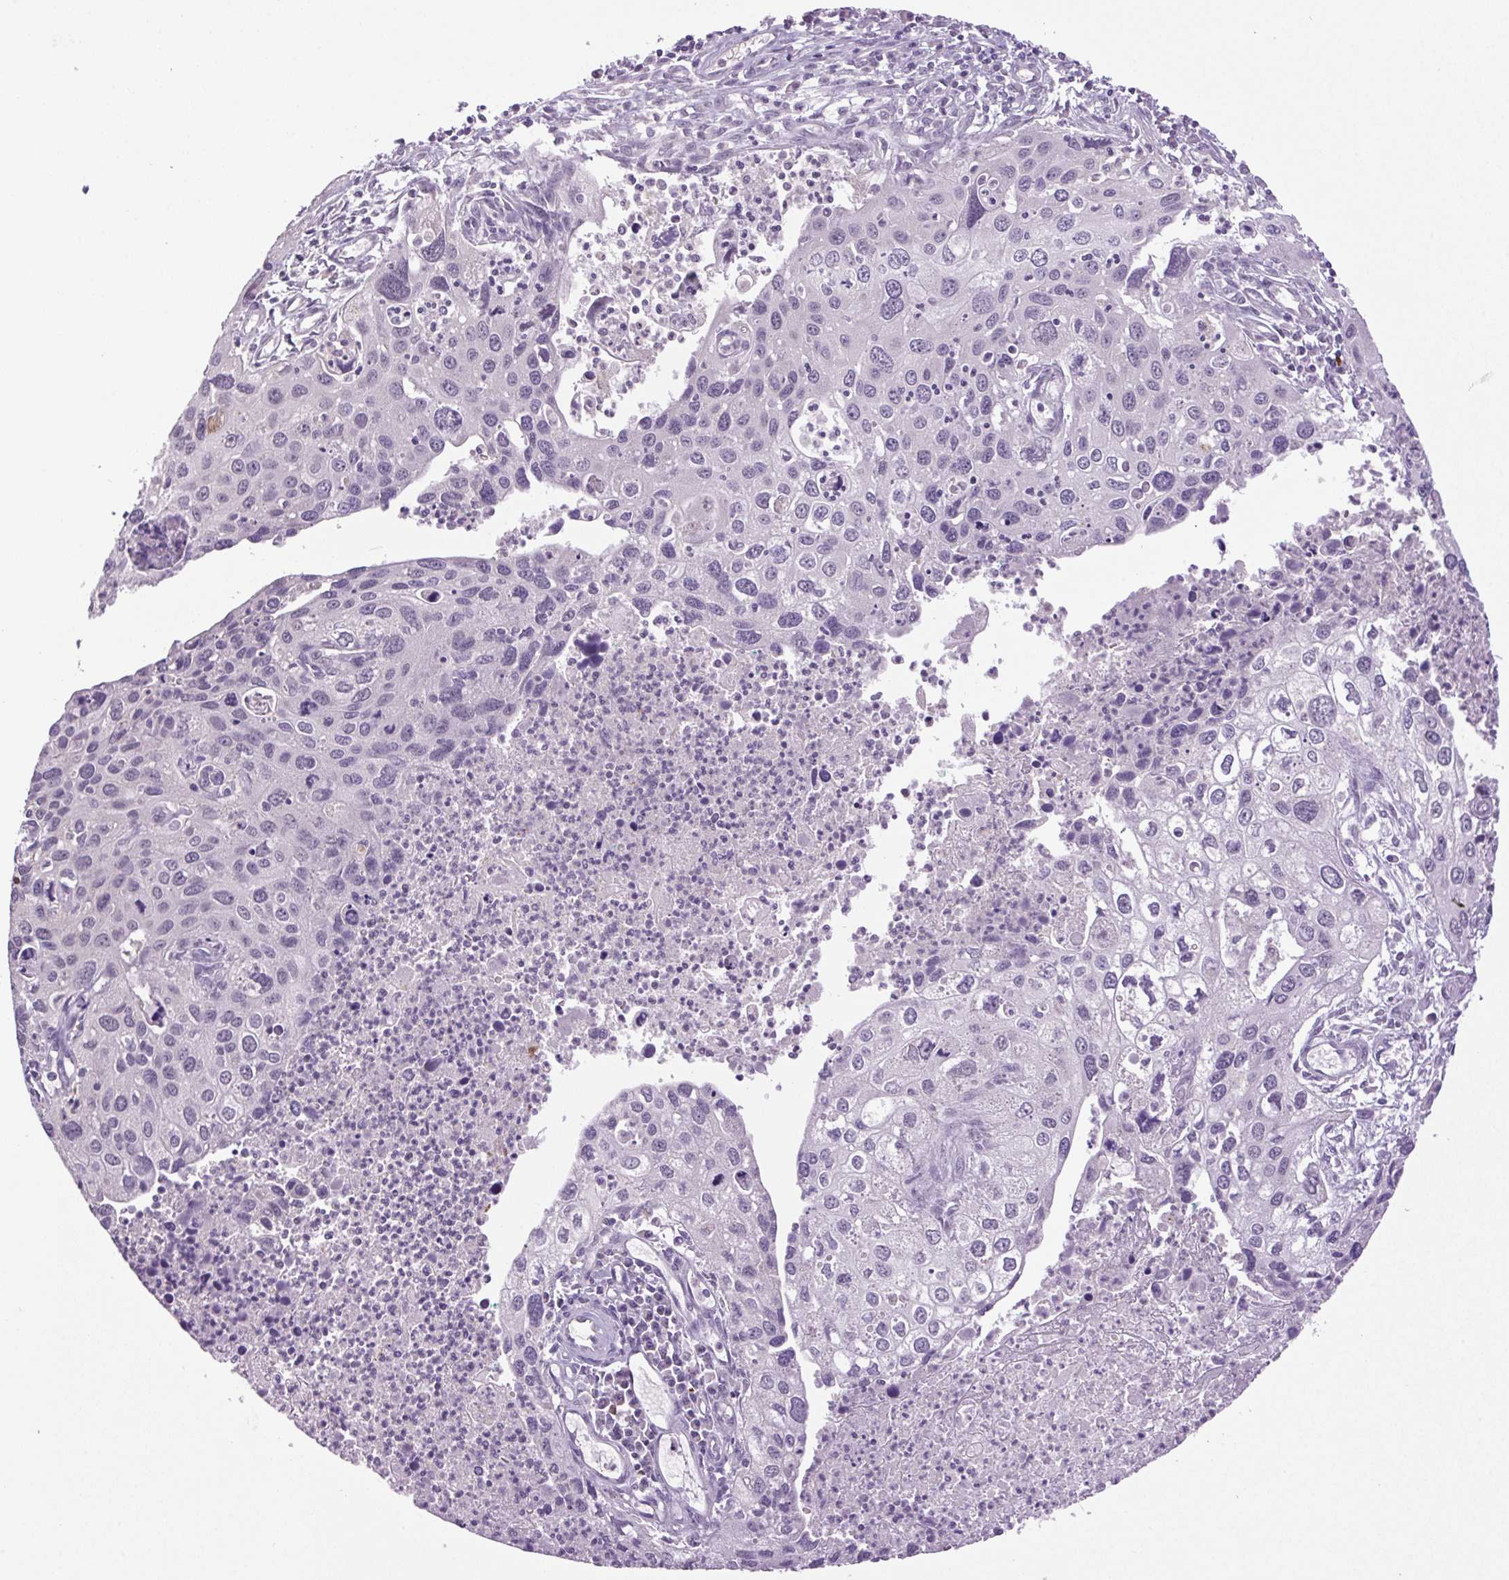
{"staining": {"intensity": "negative", "quantity": "none", "location": "none"}, "tissue": "cervical cancer", "cell_type": "Tumor cells", "image_type": "cancer", "snomed": [{"axis": "morphology", "description": "Squamous cell carcinoma, NOS"}, {"axis": "topography", "description": "Cervix"}], "caption": "Tumor cells are negative for brown protein staining in cervical cancer (squamous cell carcinoma).", "gene": "SGF29", "patient": {"sex": "female", "age": 55}}